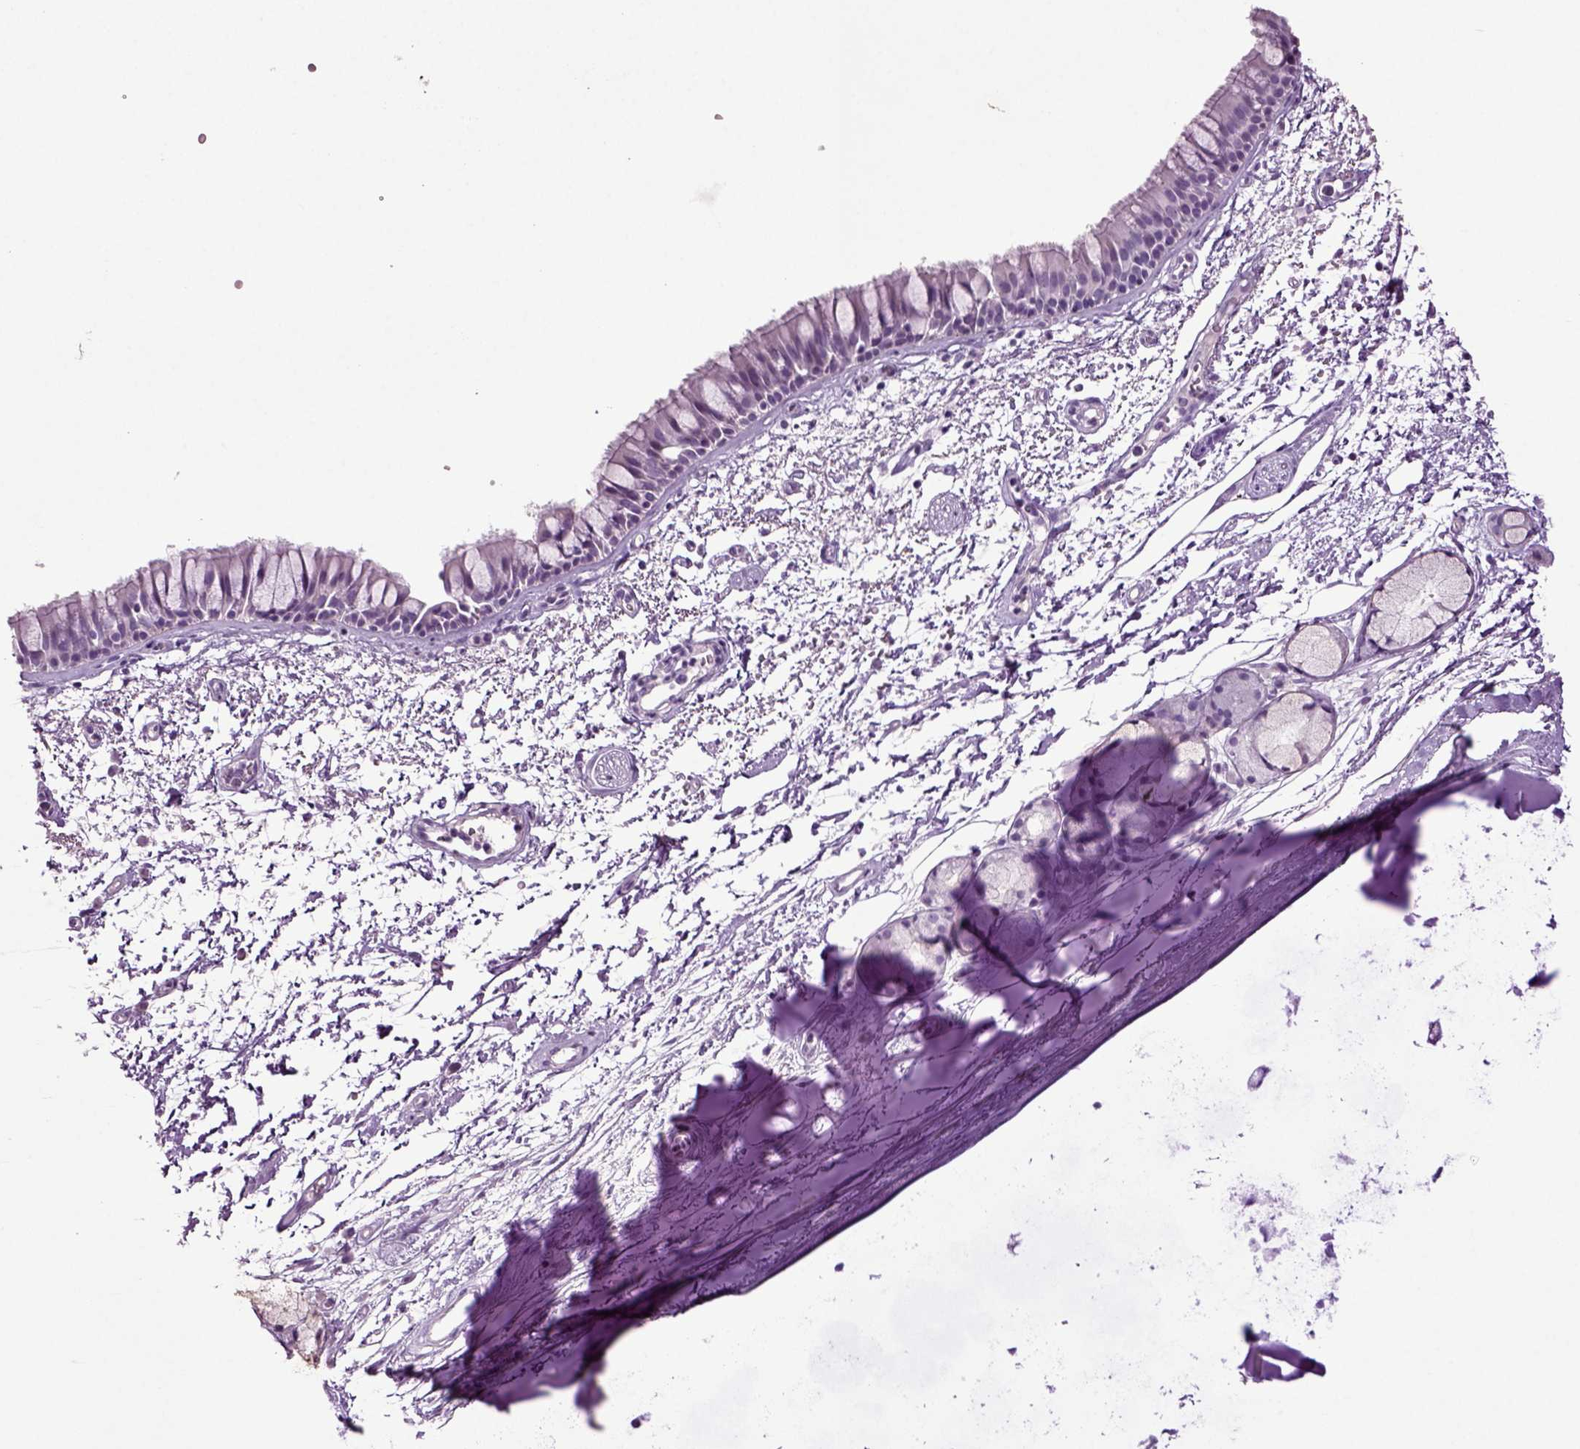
{"staining": {"intensity": "negative", "quantity": "none", "location": "none"}, "tissue": "bronchus", "cell_type": "Respiratory epithelial cells", "image_type": "normal", "snomed": [{"axis": "morphology", "description": "Normal tissue, NOS"}, {"axis": "topography", "description": "Cartilage tissue"}, {"axis": "topography", "description": "Bronchus"}], "caption": "High power microscopy photomicrograph of an immunohistochemistry (IHC) image of benign bronchus, revealing no significant staining in respiratory epithelial cells.", "gene": "SLC17A6", "patient": {"sex": "male", "age": 66}}